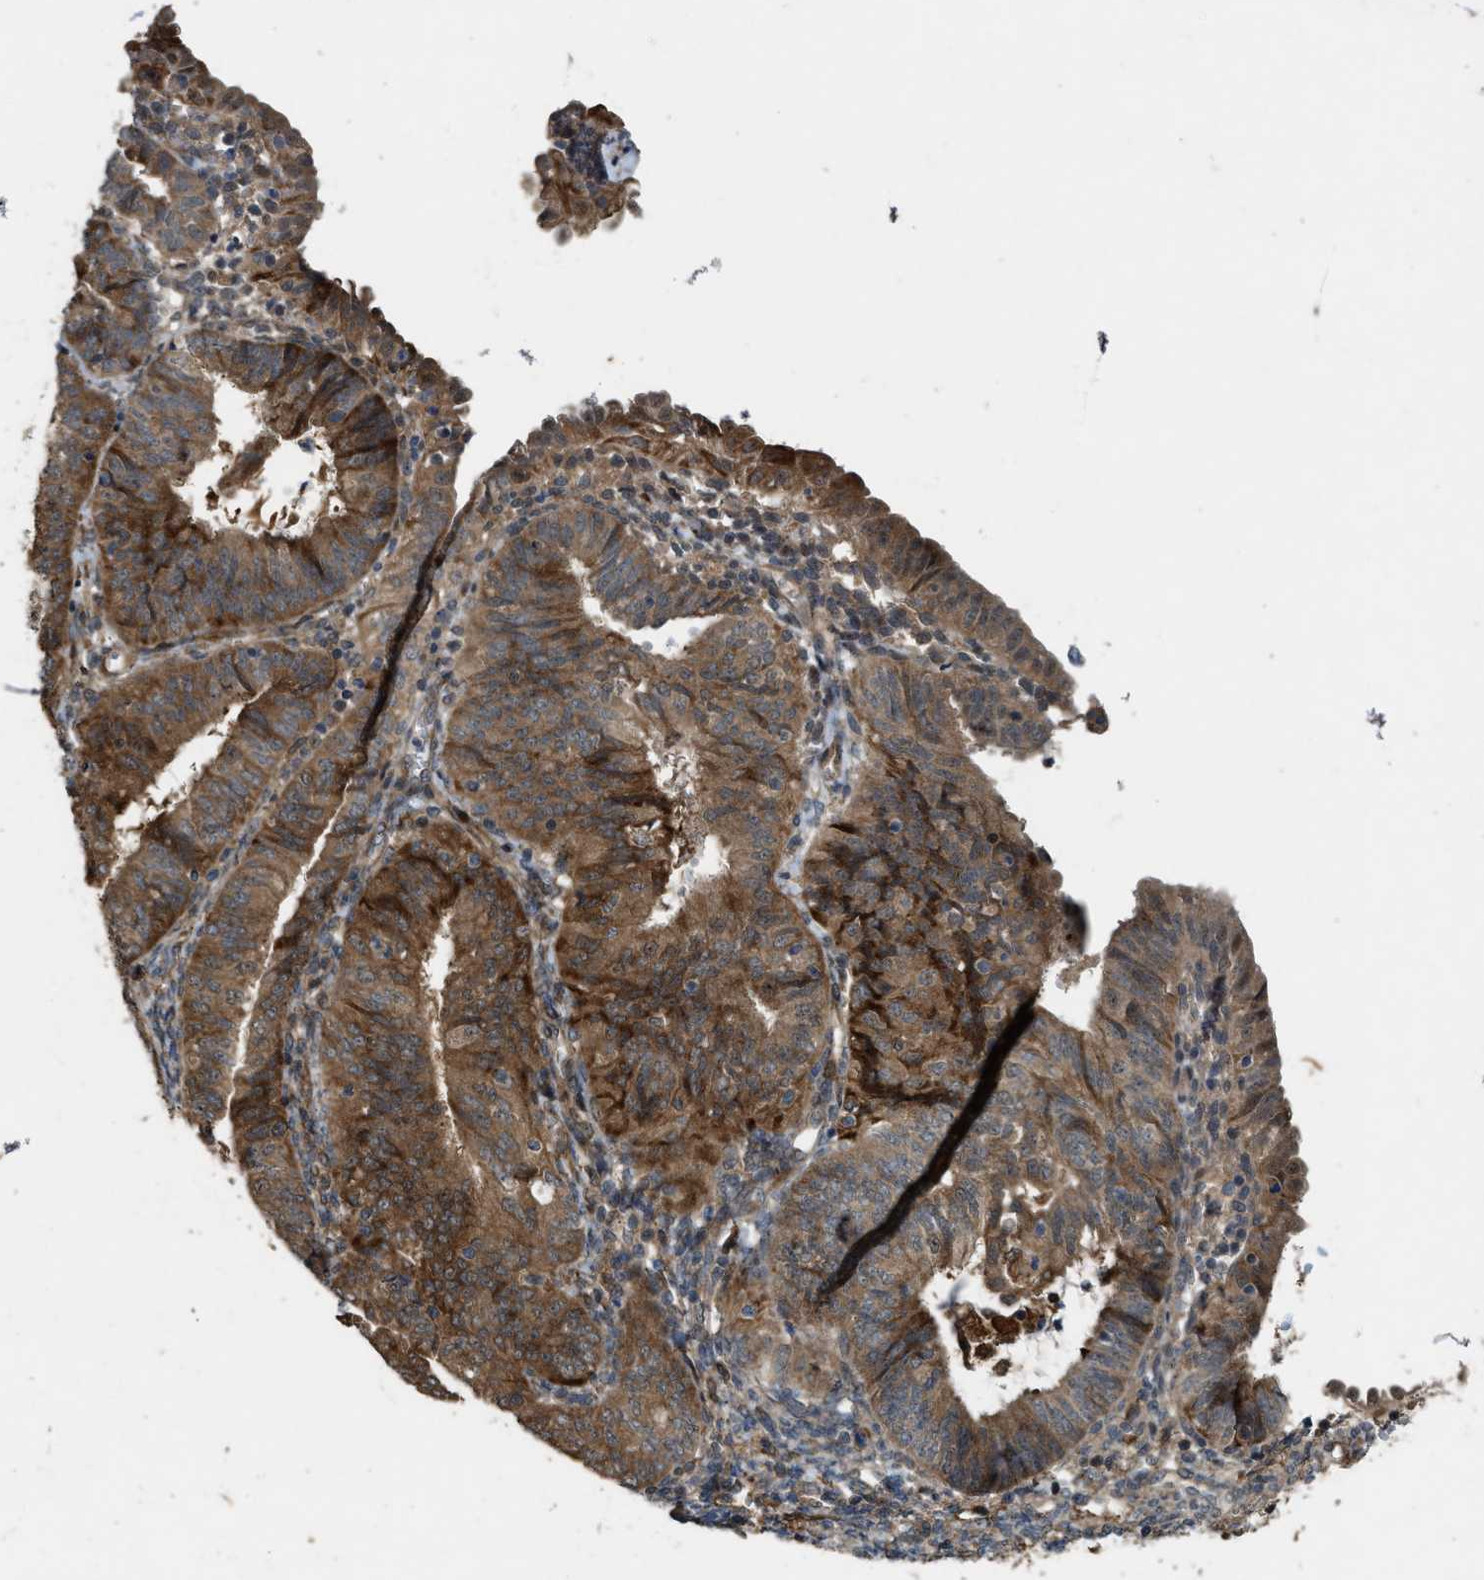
{"staining": {"intensity": "strong", "quantity": ">75%", "location": "cytoplasmic/membranous"}, "tissue": "endometrial cancer", "cell_type": "Tumor cells", "image_type": "cancer", "snomed": [{"axis": "morphology", "description": "Adenocarcinoma, NOS"}, {"axis": "topography", "description": "Endometrium"}], "caption": "Immunohistochemical staining of human endometrial adenocarcinoma reveals strong cytoplasmic/membranous protein positivity in approximately >75% of tumor cells.", "gene": "LRRC72", "patient": {"sex": "female", "age": 58}}